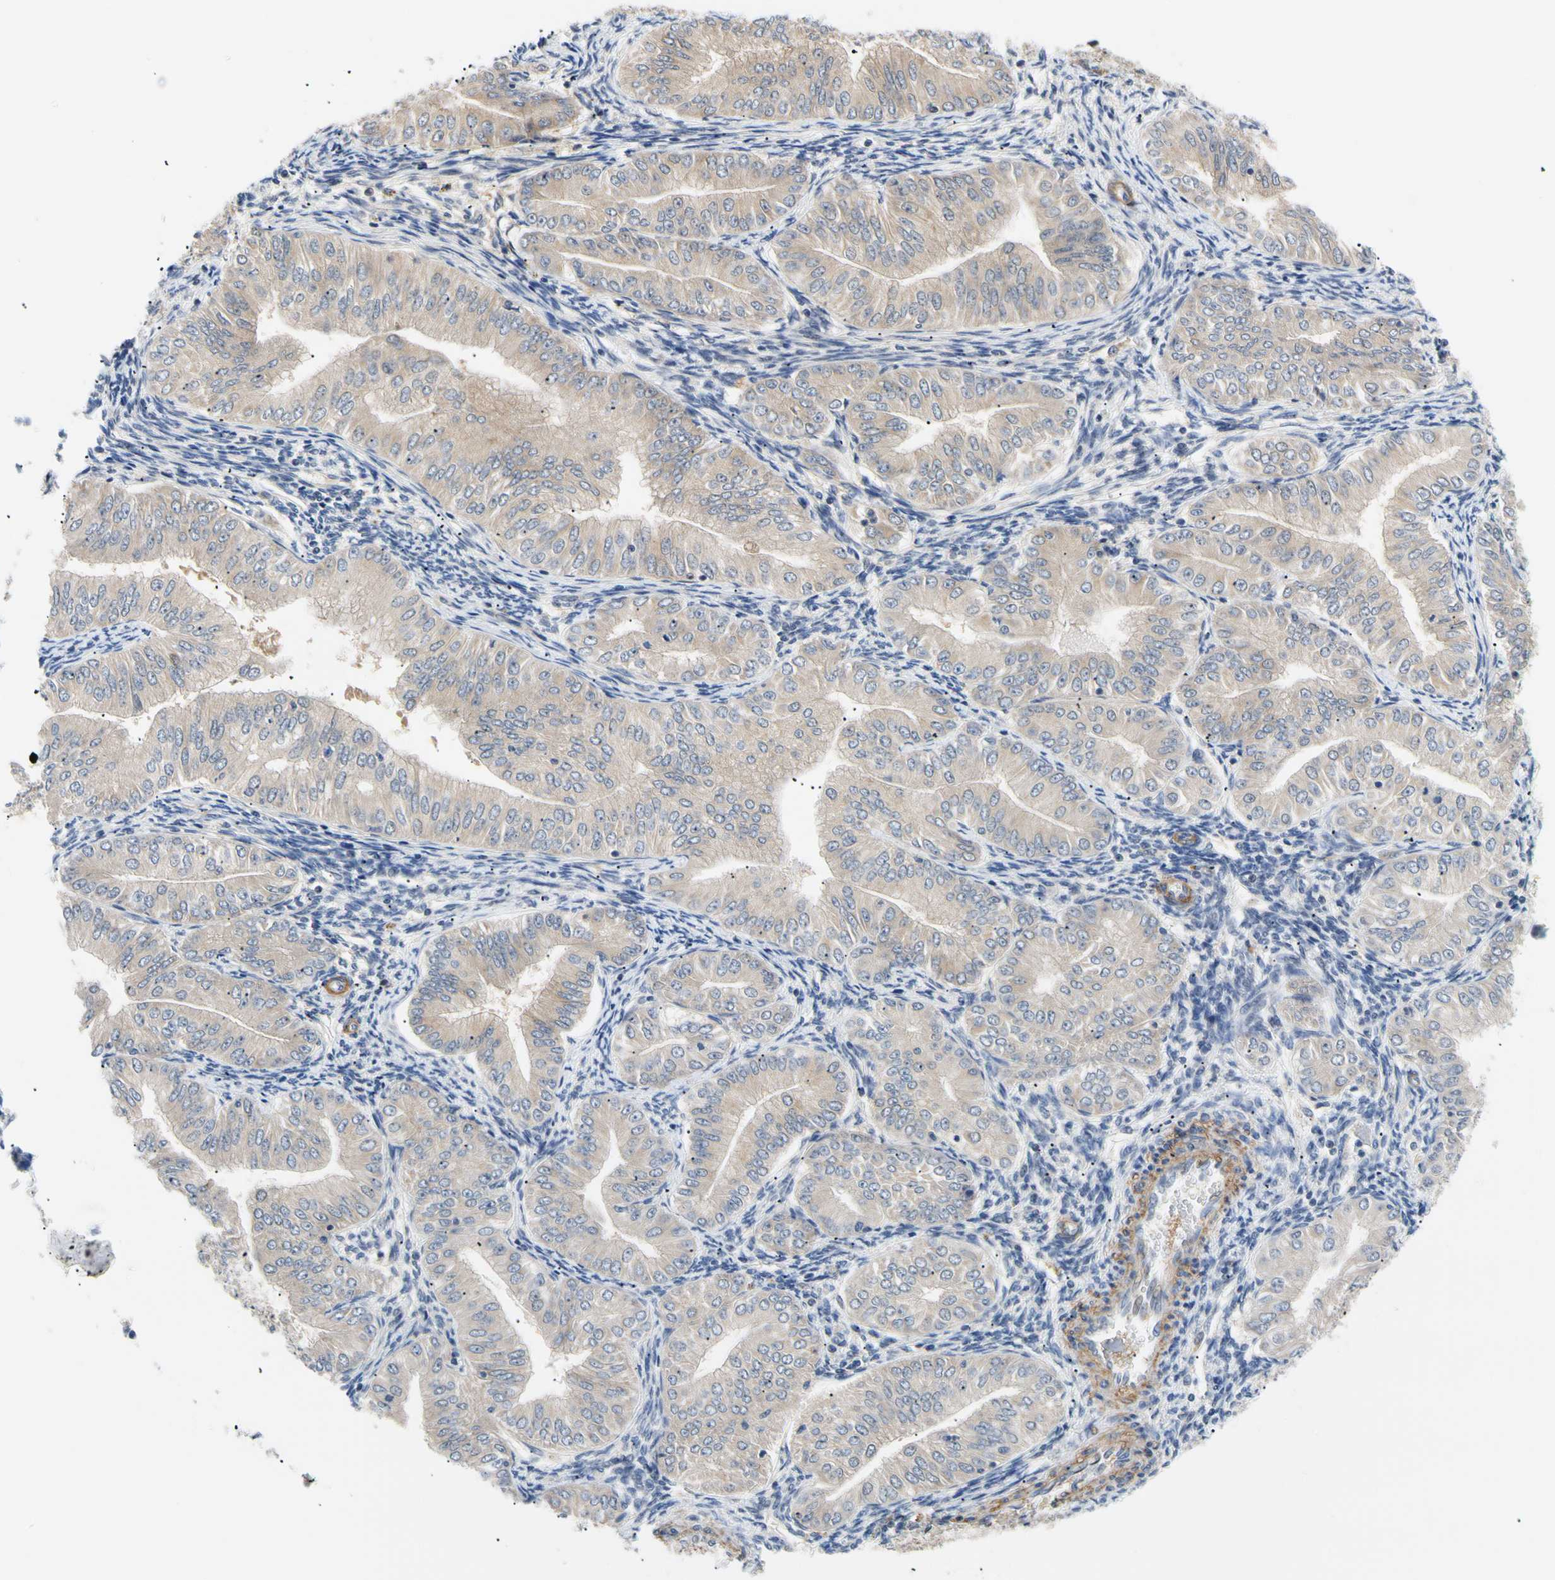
{"staining": {"intensity": "weak", "quantity": ">75%", "location": "cytoplasmic/membranous"}, "tissue": "endometrial cancer", "cell_type": "Tumor cells", "image_type": "cancer", "snomed": [{"axis": "morphology", "description": "Normal tissue, NOS"}, {"axis": "morphology", "description": "Adenocarcinoma, NOS"}, {"axis": "topography", "description": "Endometrium"}], "caption": "This image shows endometrial cancer stained with immunohistochemistry (IHC) to label a protein in brown. The cytoplasmic/membranous of tumor cells show weak positivity for the protein. Nuclei are counter-stained blue.", "gene": "SEC23B", "patient": {"sex": "female", "age": 53}}